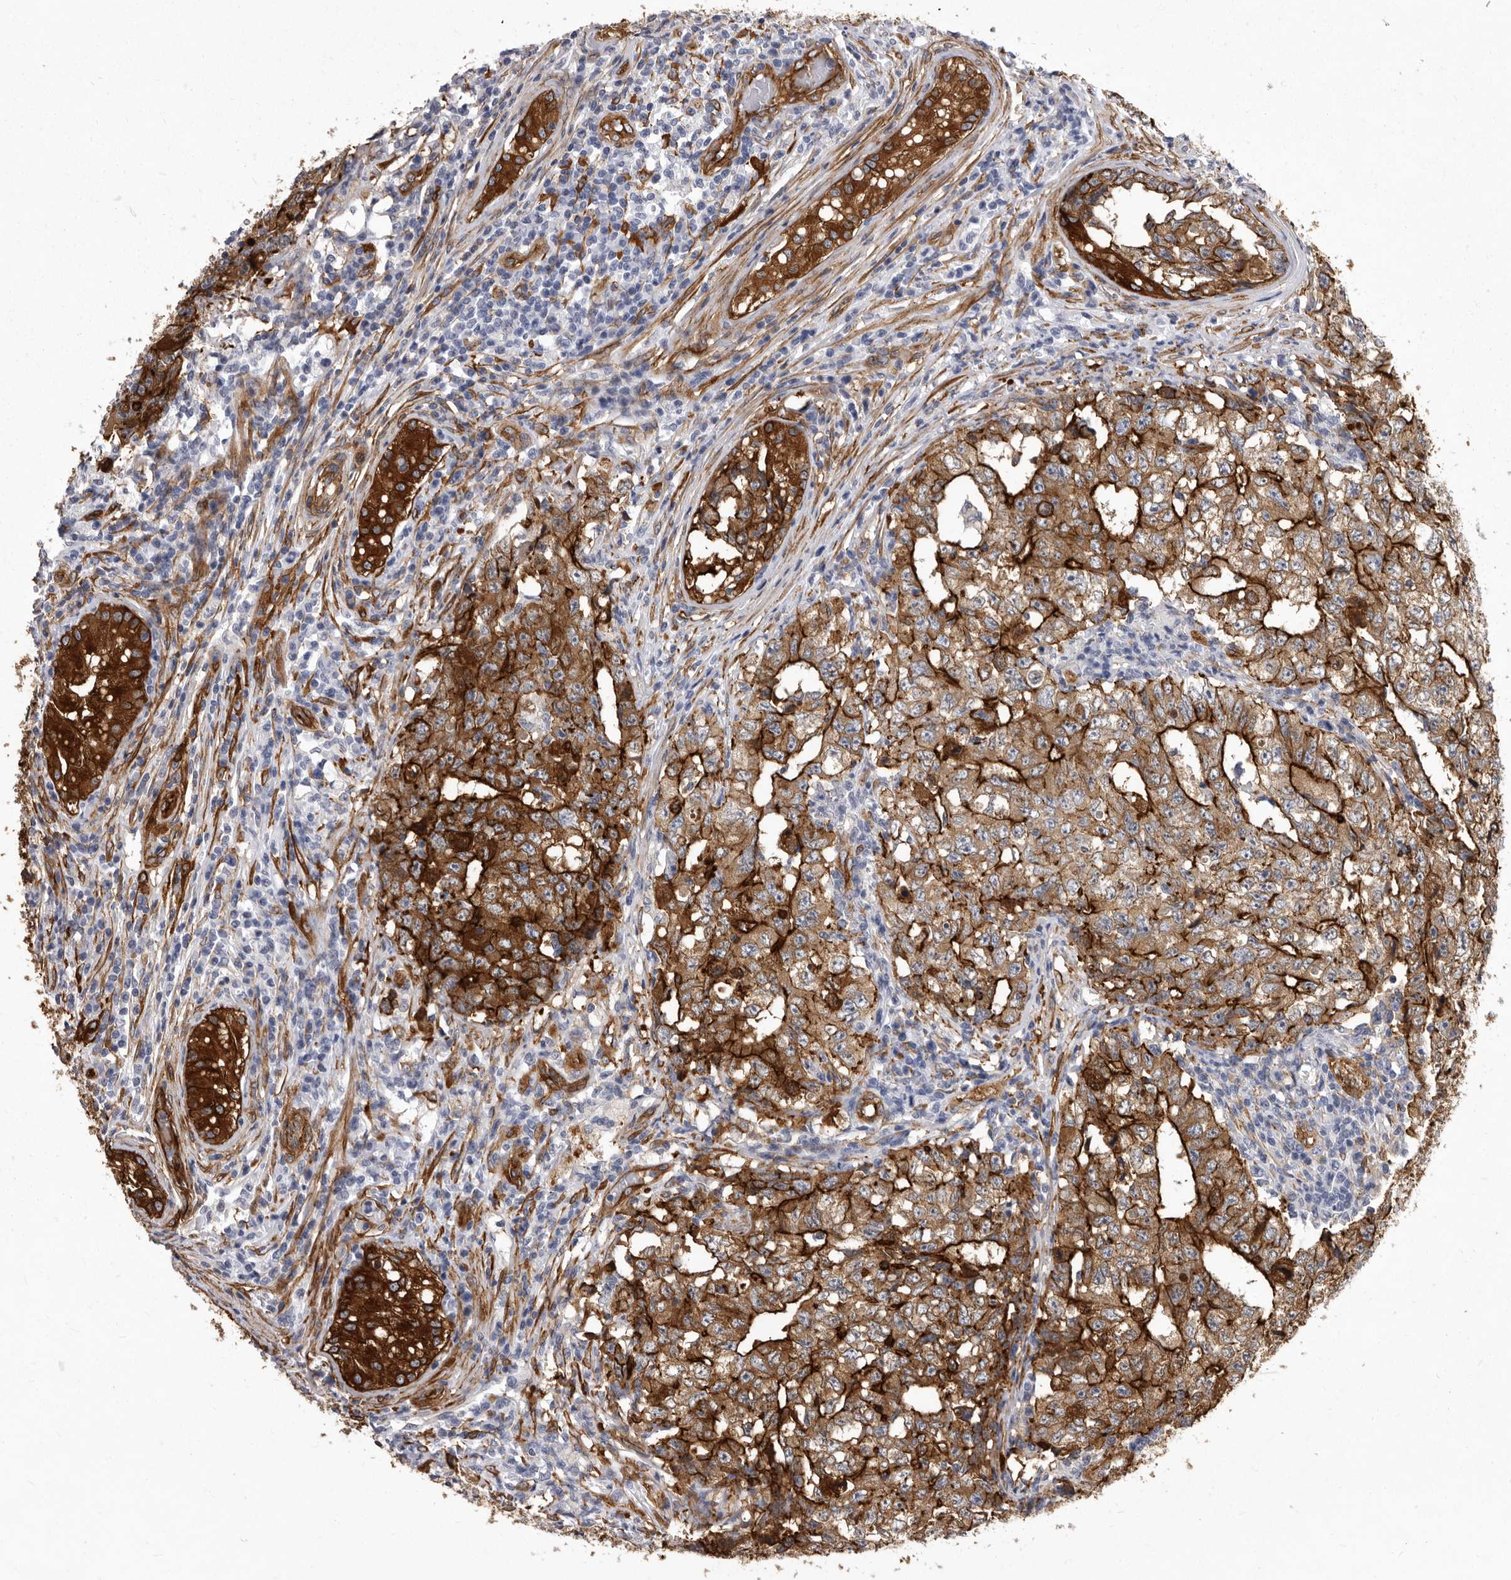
{"staining": {"intensity": "strong", "quantity": "25%-75%", "location": "cytoplasmic/membranous"}, "tissue": "testis cancer", "cell_type": "Tumor cells", "image_type": "cancer", "snomed": [{"axis": "morphology", "description": "Carcinoma, Embryonal, NOS"}, {"axis": "topography", "description": "Testis"}], "caption": "Immunohistochemistry (IHC) photomicrograph of human testis cancer (embryonal carcinoma) stained for a protein (brown), which displays high levels of strong cytoplasmic/membranous expression in approximately 25%-75% of tumor cells.", "gene": "ENAH", "patient": {"sex": "male", "age": 26}}